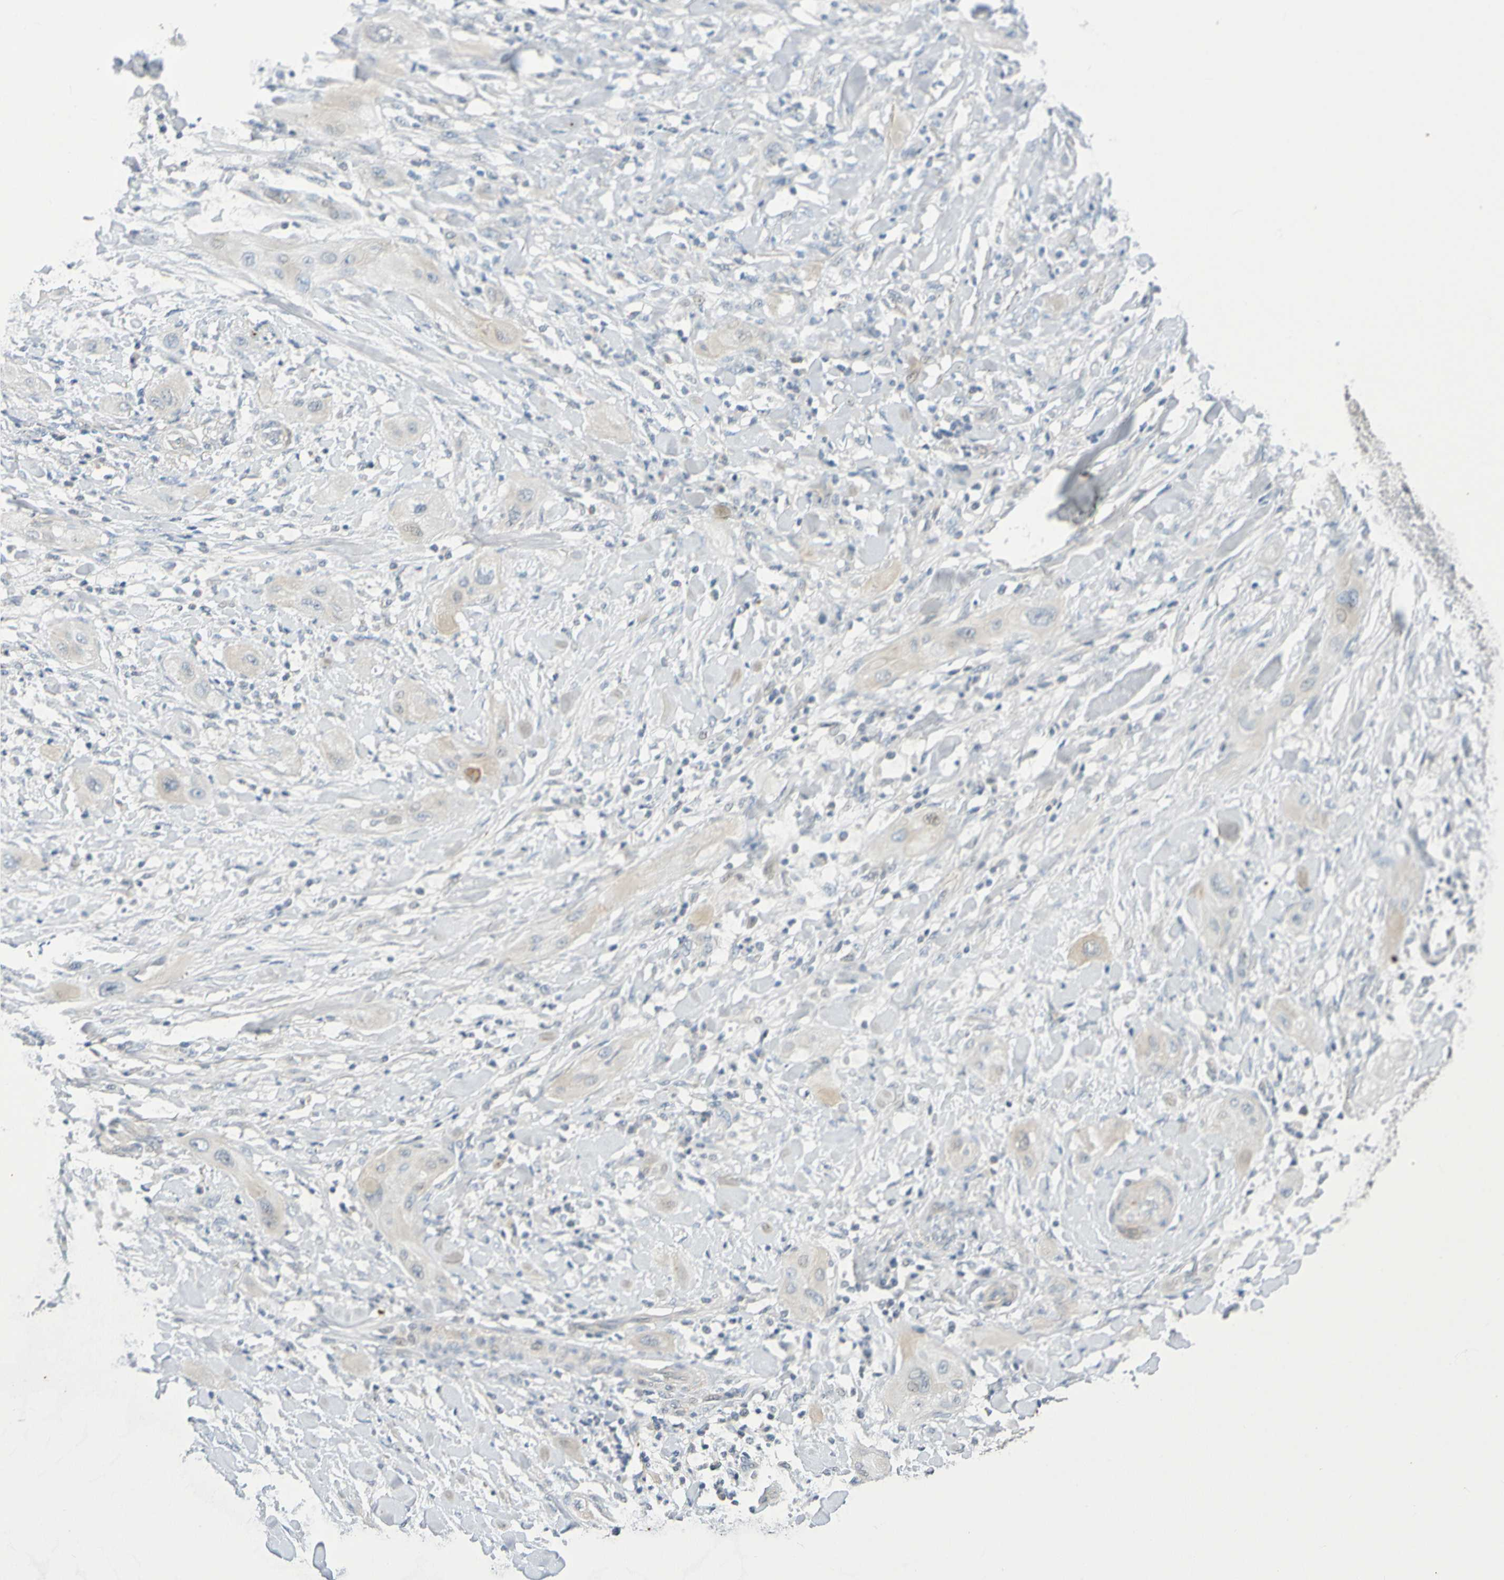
{"staining": {"intensity": "weak", "quantity": "<25%", "location": "cytoplasmic/membranous"}, "tissue": "lung cancer", "cell_type": "Tumor cells", "image_type": "cancer", "snomed": [{"axis": "morphology", "description": "Squamous cell carcinoma, NOS"}, {"axis": "topography", "description": "Lung"}], "caption": "Immunohistochemistry image of human lung cancer stained for a protein (brown), which demonstrates no positivity in tumor cells.", "gene": "IL10", "patient": {"sex": "female", "age": 47}}